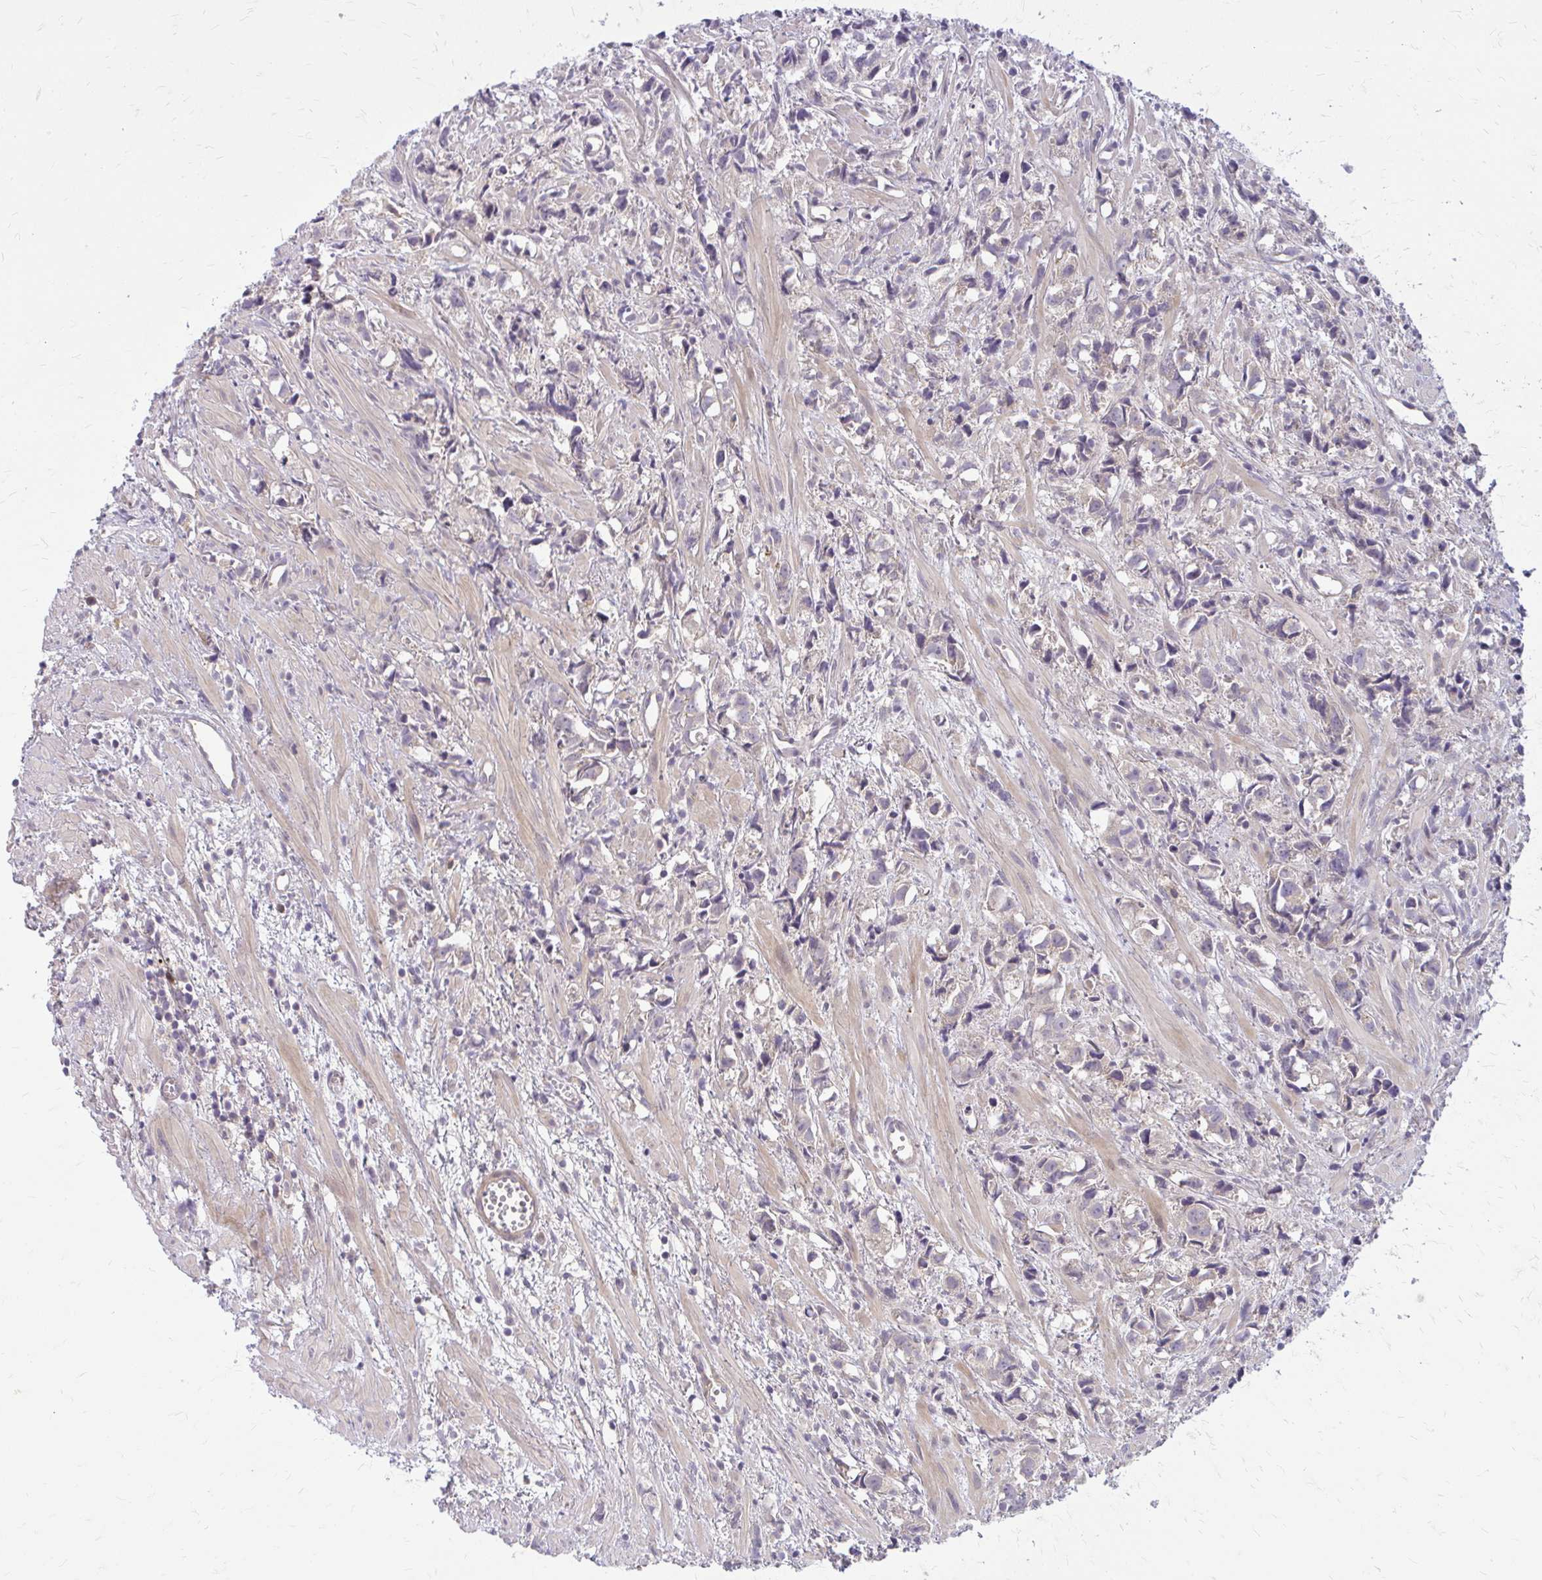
{"staining": {"intensity": "negative", "quantity": "none", "location": "none"}, "tissue": "prostate cancer", "cell_type": "Tumor cells", "image_type": "cancer", "snomed": [{"axis": "morphology", "description": "Adenocarcinoma, High grade"}, {"axis": "topography", "description": "Prostate"}], "caption": "A photomicrograph of human prostate cancer is negative for staining in tumor cells. The staining is performed using DAB (3,3'-diaminobenzidine) brown chromogen with nuclei counter-stained in using hematoxylin.", "gene": "OXNAD1", "patient": {"sex": "male", "age": 58}}